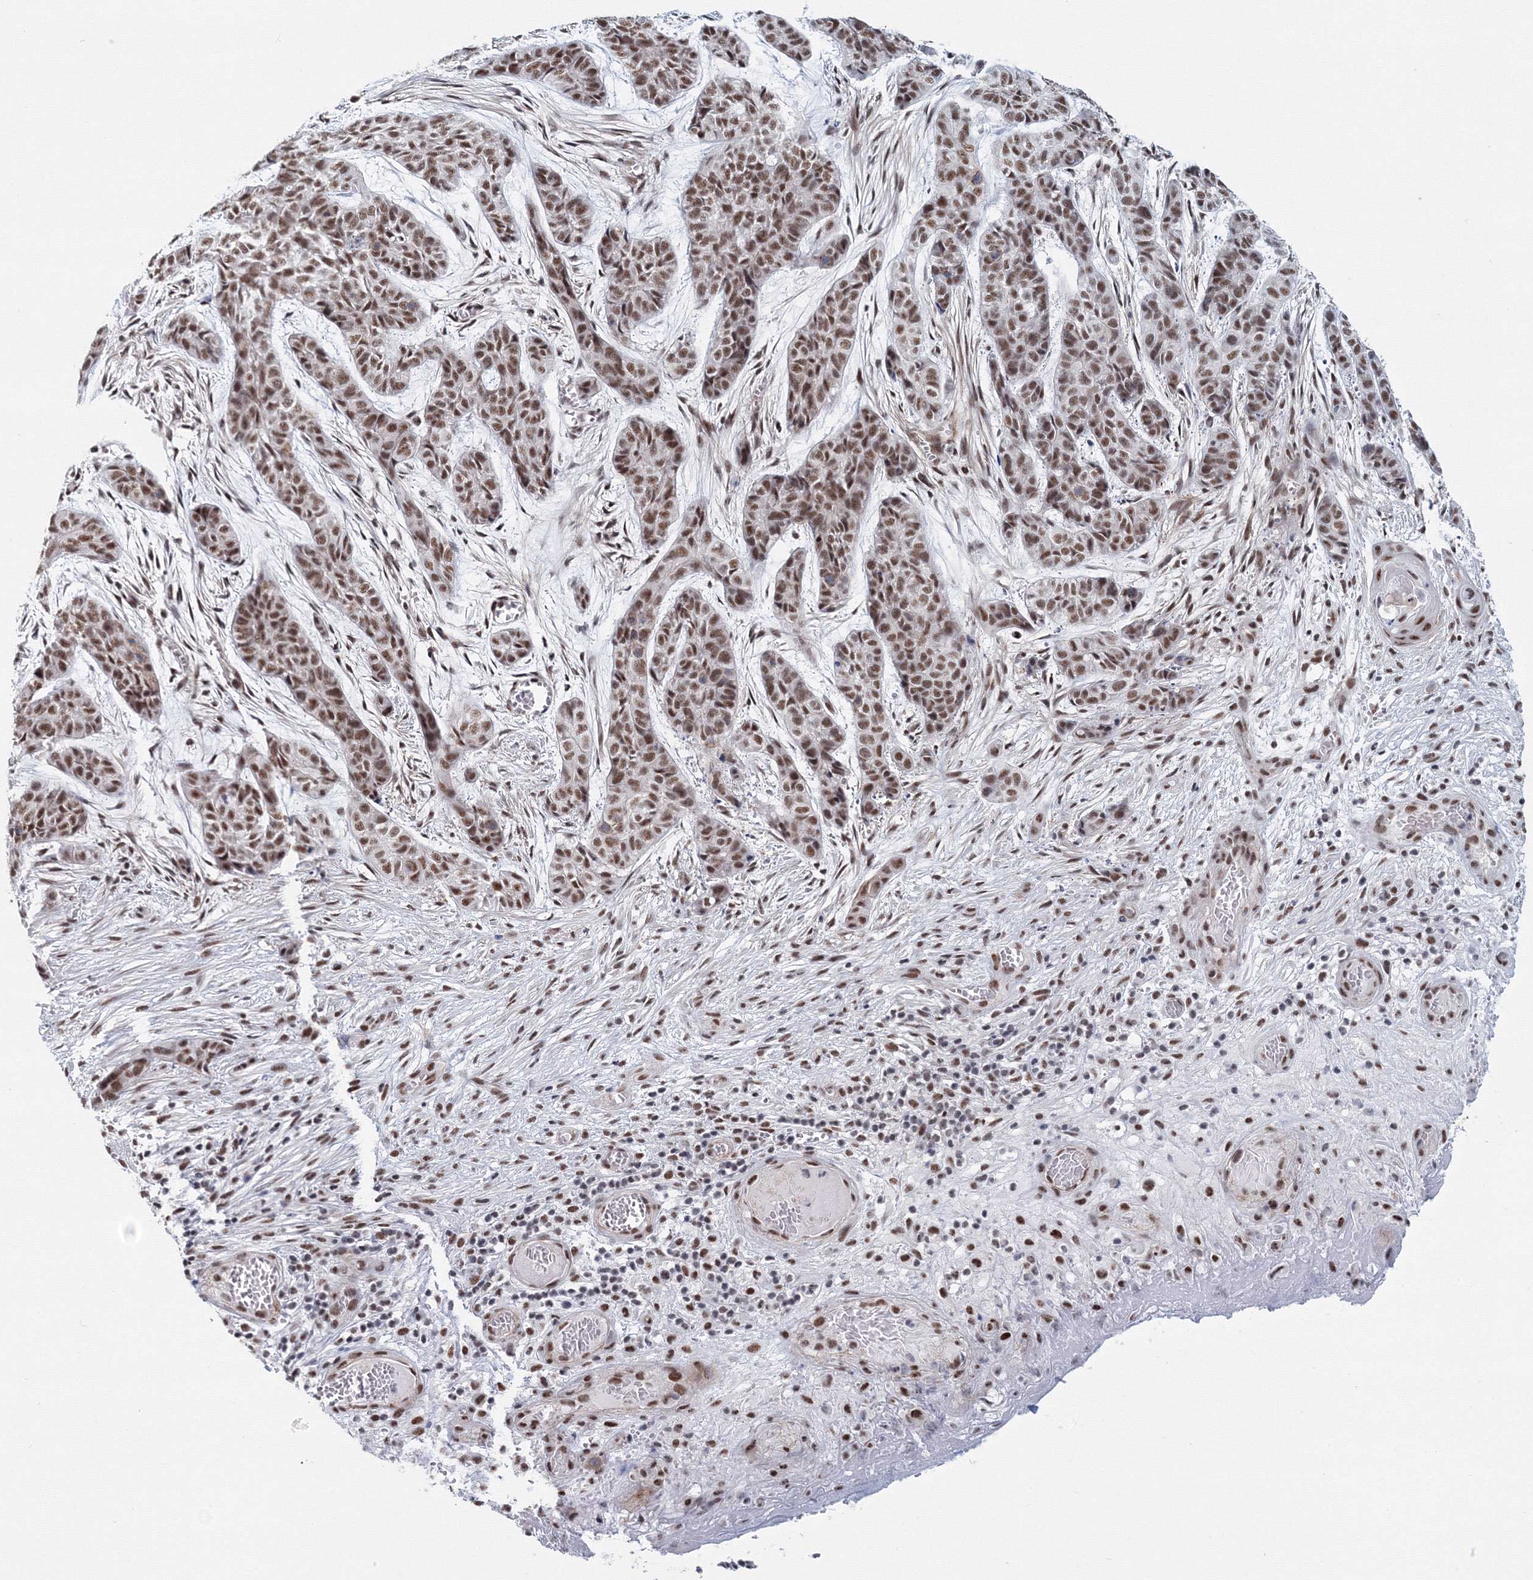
{"staining": {"intensity": "moderate", "quantity": ">75%", "location": "nuclear"}, "tissue": "skin cancer", "cell_type": "Tumor cells", "image_type": "cancer", "snomed": [{"axis": "morphology", "description": "Basal cell carcinoma"}, {"axis": "topography", "description": "Skin"}], "caption": "IHC of skin cancer exhibits medium levels of moderate nuclear positivity in approximately >75% of tumor cells.", "gene": "SF3B6", "patient": {"sex": "female", "age": 64}}